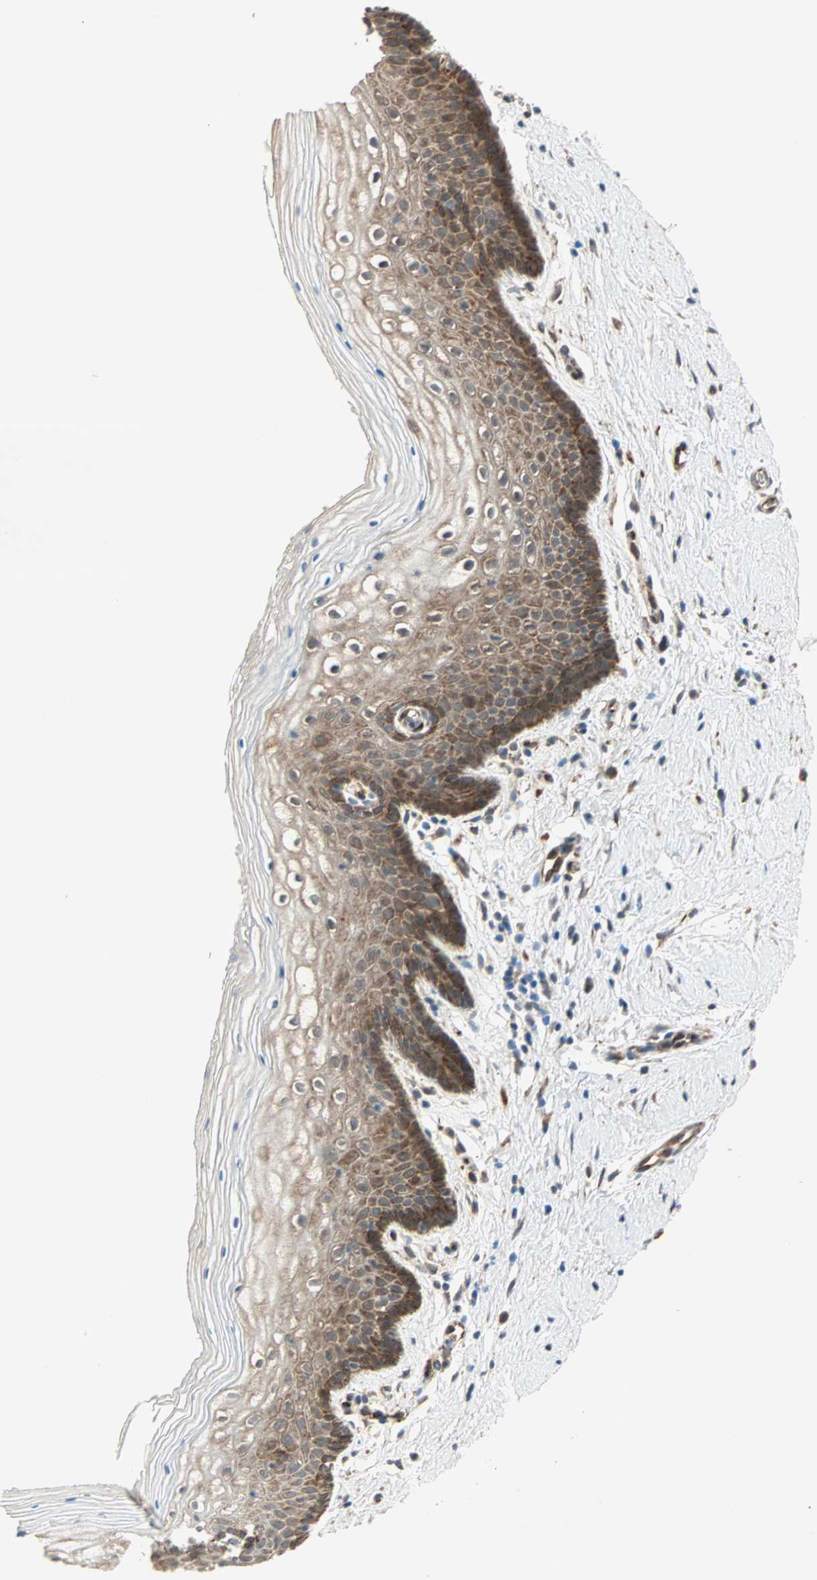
{"staining": {"intensity": "strong", "quantity": ">75%", "location": "cytoplasmic/membranous"}, "tissue": "vagina", "cell_type": "Squamous epithelial cells", "image_type": "normal", "snomed": [{"axis": "morphology", "description": "Normal tissue, NOS"}, {"axis": "topography", "description": "Vagina"}], "caption": "Immunohistochemistry (IHC) staining of unremarkable vagina, which exhibits high levels of strong cytoplasmic/membranous staining in about >75% of squamous epithelial cells indicating strong cytoplasmic/membranous protein staining. The staining was performed using DAB (3,3'-diaminobenzidine) (brown) for protein detection and nuclei were counterstained in hematoxylin (blue).", "gene": "ZNF37A", "patient": {"sex": "female", "age": 46}}